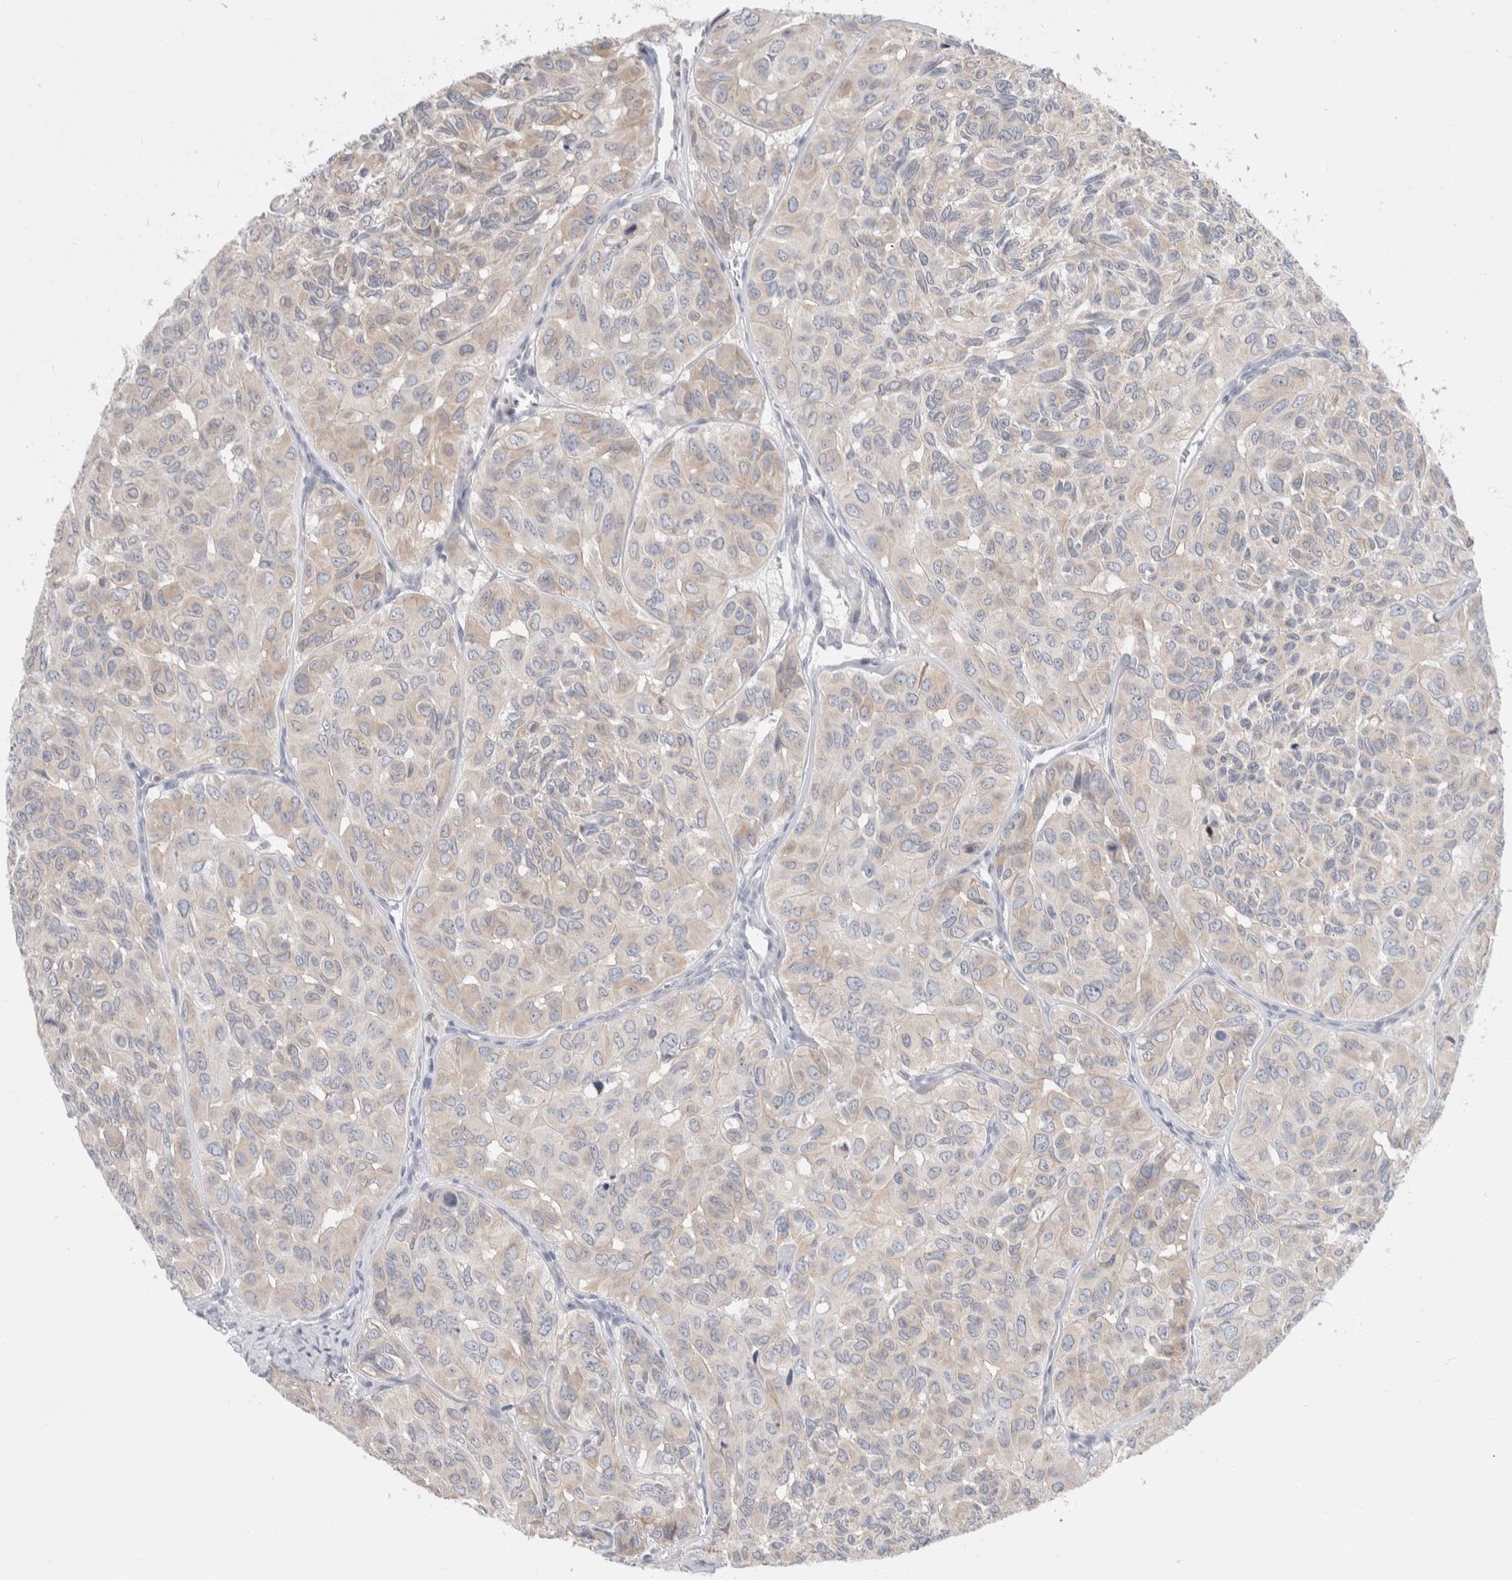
{"staining": {"intensity": "weak", "quantity": "25%-75%", "location": "cytoplasmic/membranous"}, "tissue": "head and neck cancer", "cell_type": "Tumor cells", "image_type": "cancer", "snomed": [{"axis": "morphology", "description": "Adenocarcinoma, NOS"}, {"axis": "topography", "description": "Salivary gland, NOS"}, {"axis": "topography", "description": "Head-Neck"}], "caption": "A brown stain shows weak cytoplasmic/membranous expression of a protein in head and neck adenocarcinoma tumor cells.", "gene": "RUSF1", "patient": {"sex": "female", "age": 76}}